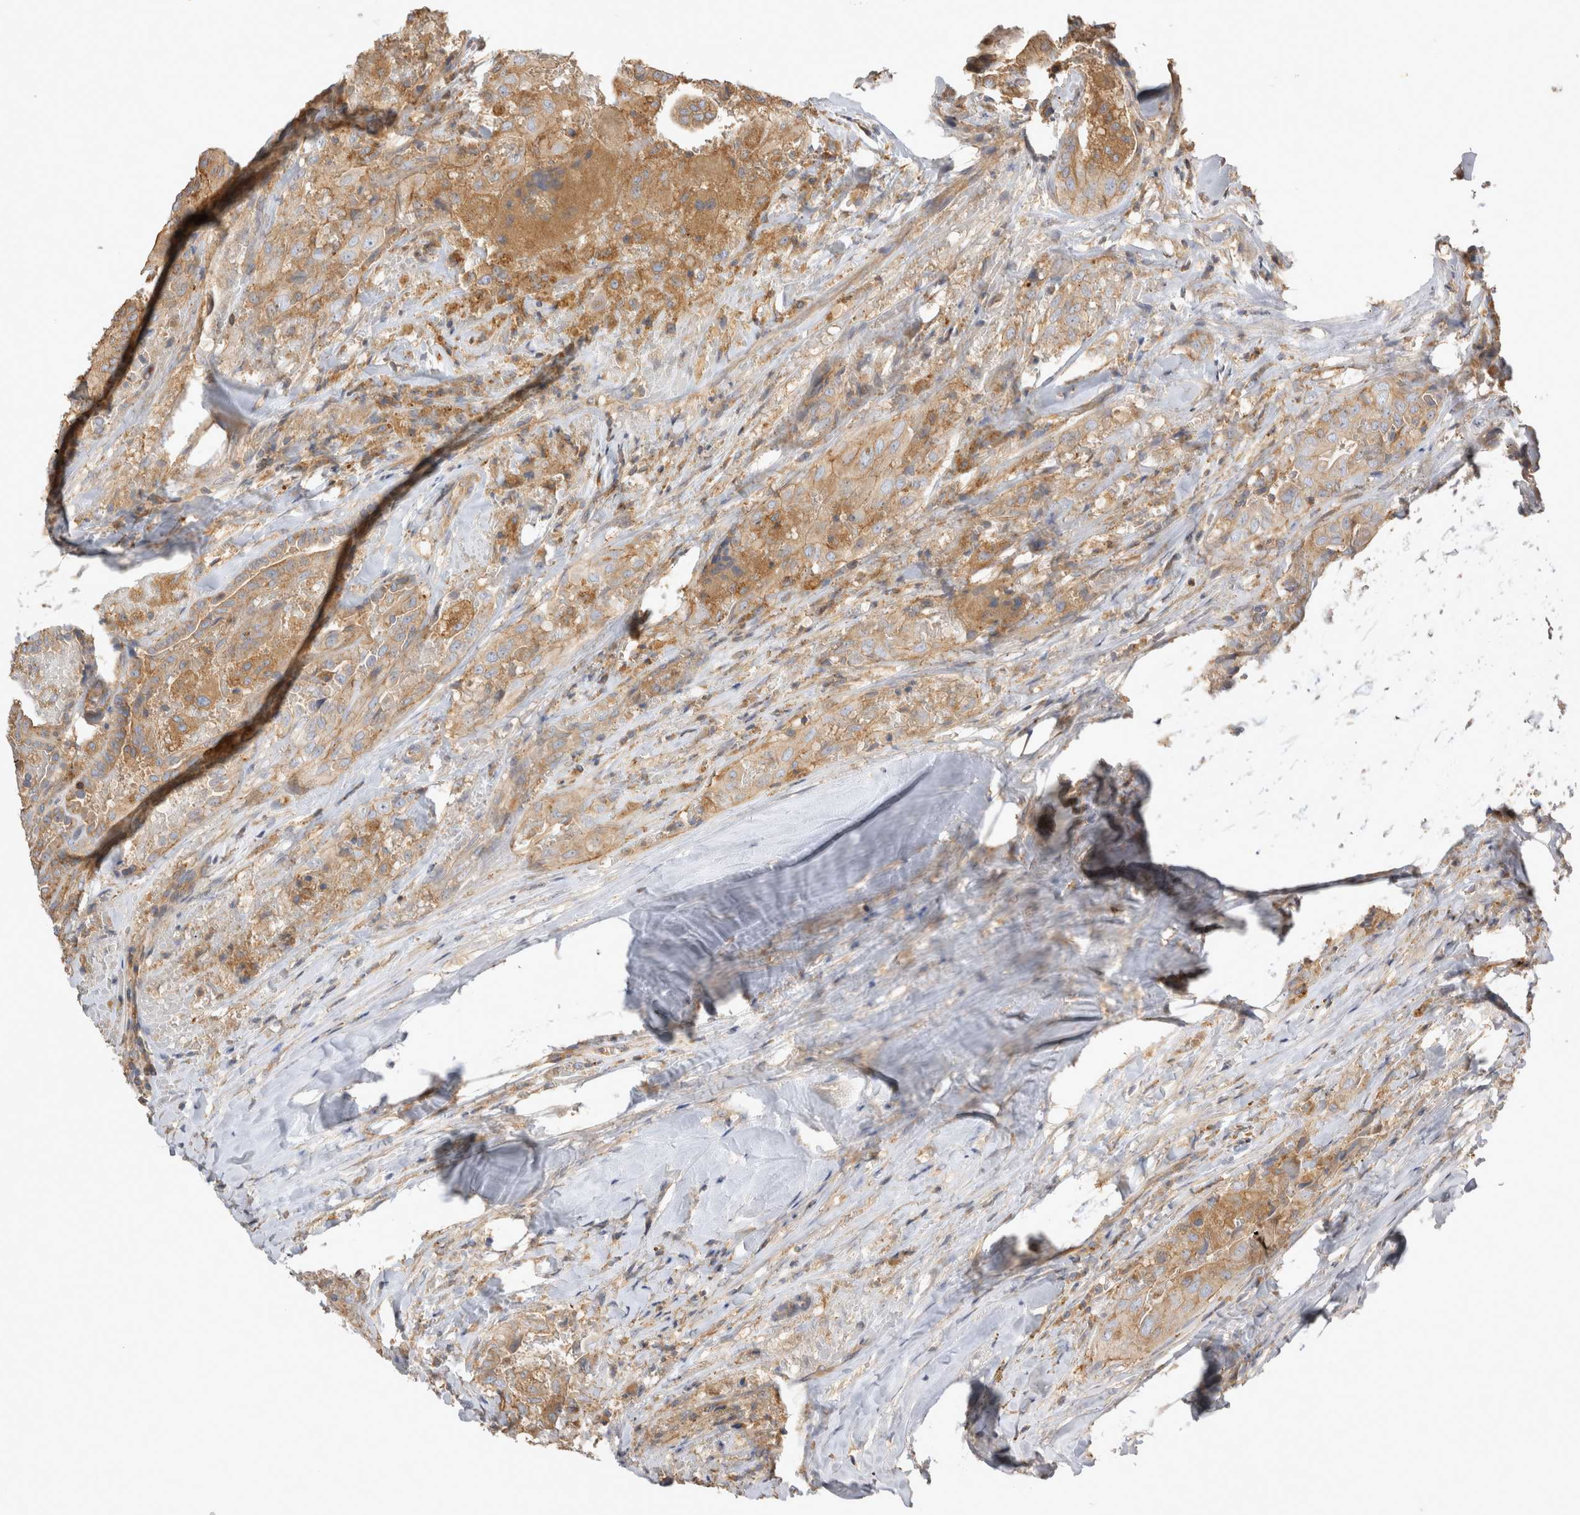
{"staining": {"intensity": "weak", "quantity": ">75%", "location": "cytoplasmic/membranous"}, "tissue": "thyroid cancer", "cell_type": "Tumor cells", "image_type": "cancer", "snomed": [{"axis": "morphology", "description": "Papillary adenocarcinoma, NOS"}, {"axis": "topography", "description": "Thyroid gland"}], "caption": "A high-resolution micrograph shows IHC staining of thyroid cancer (papillary adenocarcinoma), which displays weak cytoplasmic/membranous positivity in about >75% of tumor cells.", "gene": "CHMP6", "patient": {"sex": "male", "age": 77}}